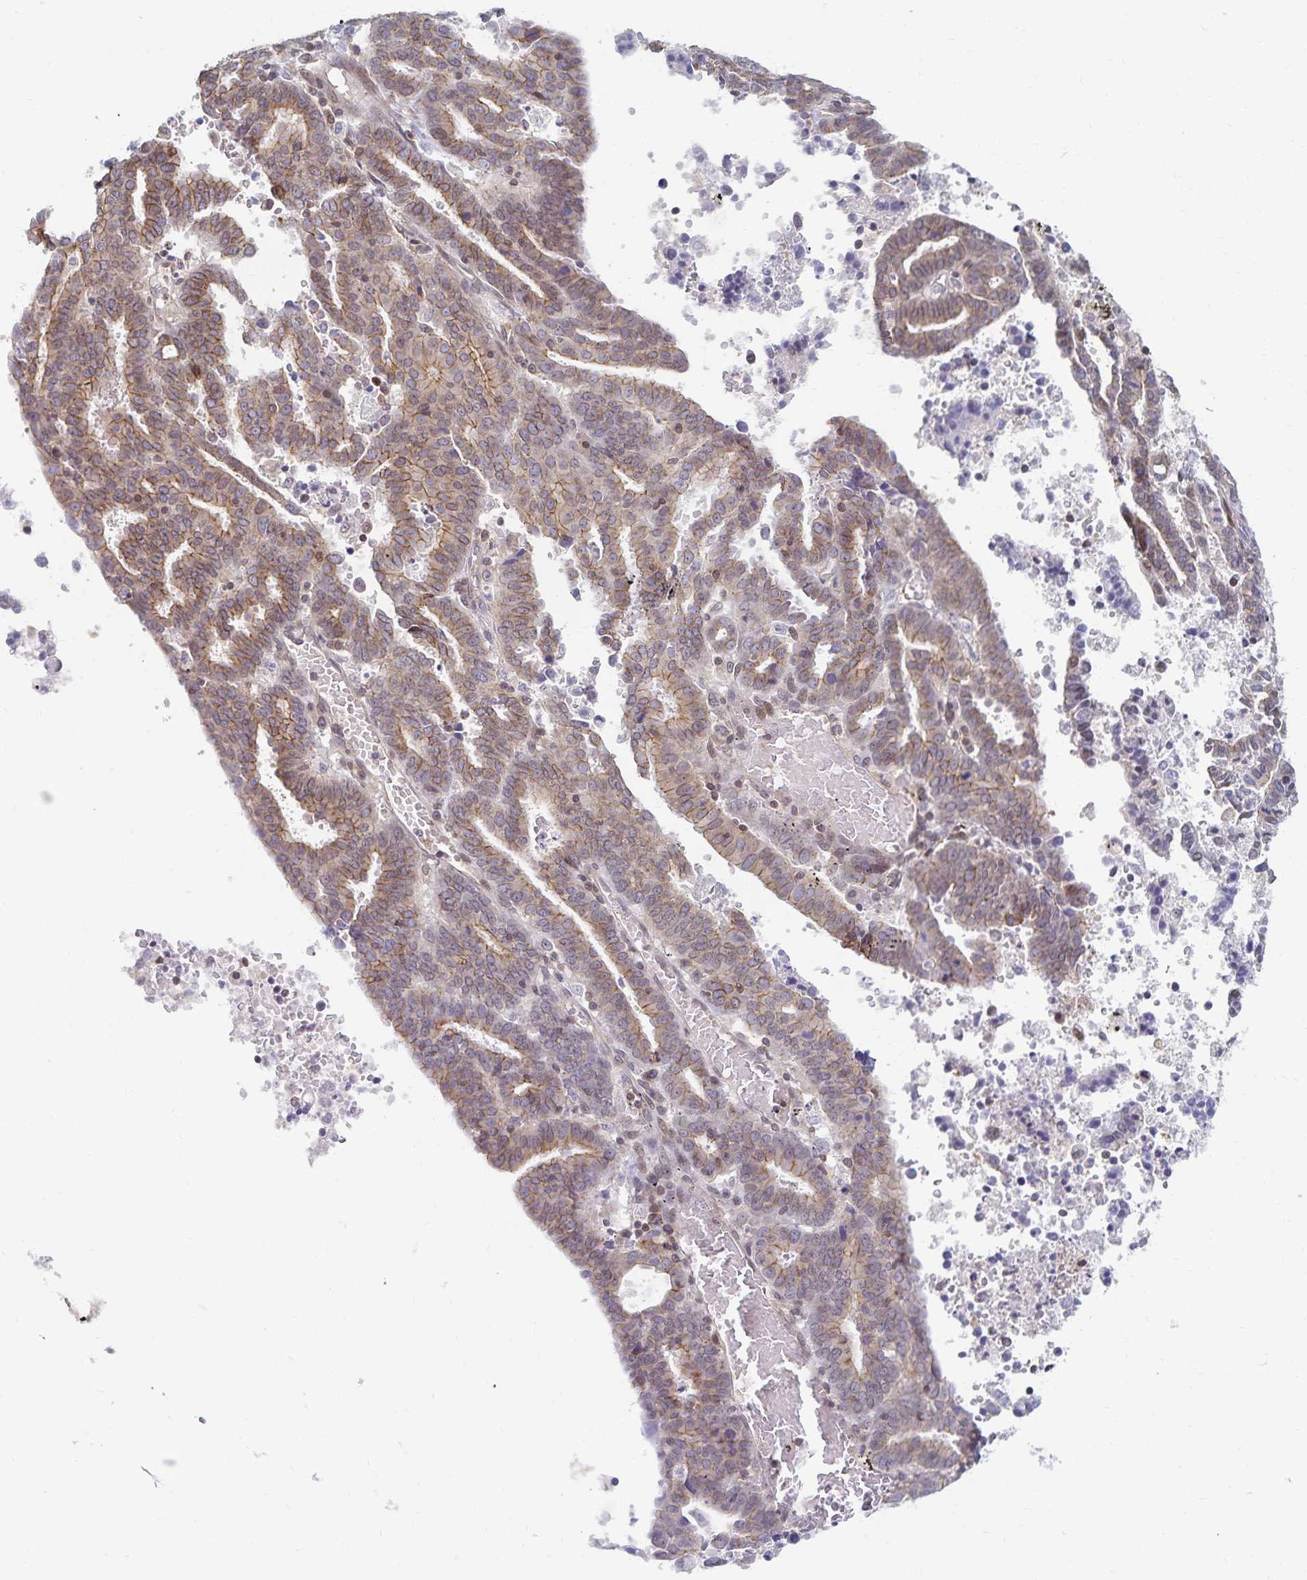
{"staining": {"intensity": "weak", "quantity": "25%-75%", "location": "cytoplasmic/membranous,nuclear"}, "tissue": "endometrial cancer", "cell_type": "Tumor cells", "image_type": "cancer", "snomed": [{"axis": "morphology", "description": "Adenocarcinoma, NOS"}, {"axis": "topography", "description": "Uterus"}], "caption": "This is an image of immunohistochemistry (IHC) staining of endometrial adenocarcinoma, which shows weak positivity in the cytoplasmic/membranous and nuclear of tumor cells.", "gene": "RAB9B", "patient": {"sex": "female", "age": 83}}